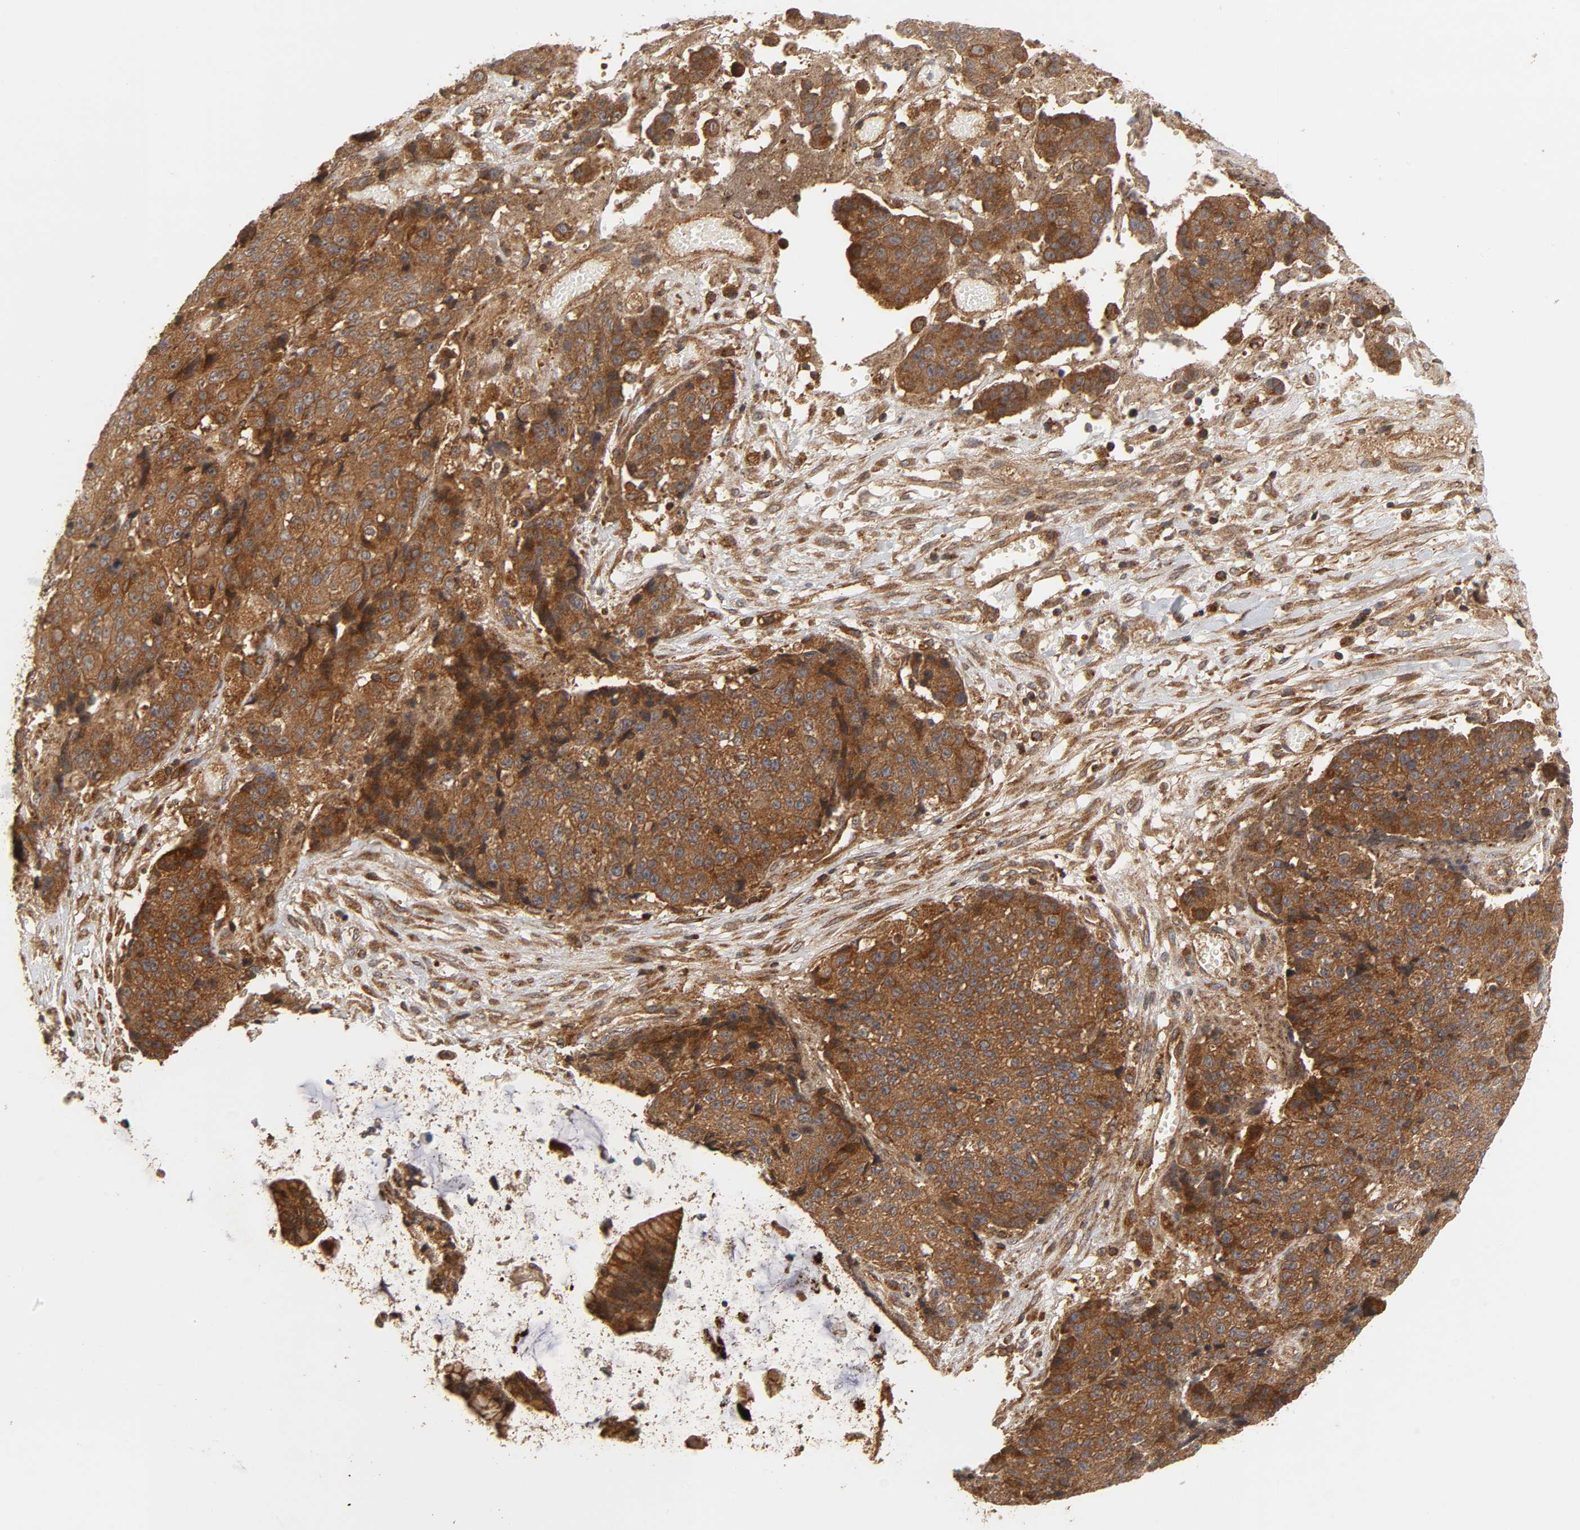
{"staining": {"intensity": "strong", "quantity": ">75%", "location": "cytoplasmic/membranous"}, "tissue": "ovarian cancer", "cell_type": "Tumor cells", "image_type": "cancer", "snomed": [{"axis": "morphology", "description": "Carcinoma, endometroid"}, {"axis": "topography", "description": "Ovary"}], "caption": "A brown stain shows strong cytoplasmic/membranous expression of a protein in human endometroid carcinoma (ovarian) tumor cells.", "gene": "IKBKB", "patient": {"sex": "female", "age": 42}}